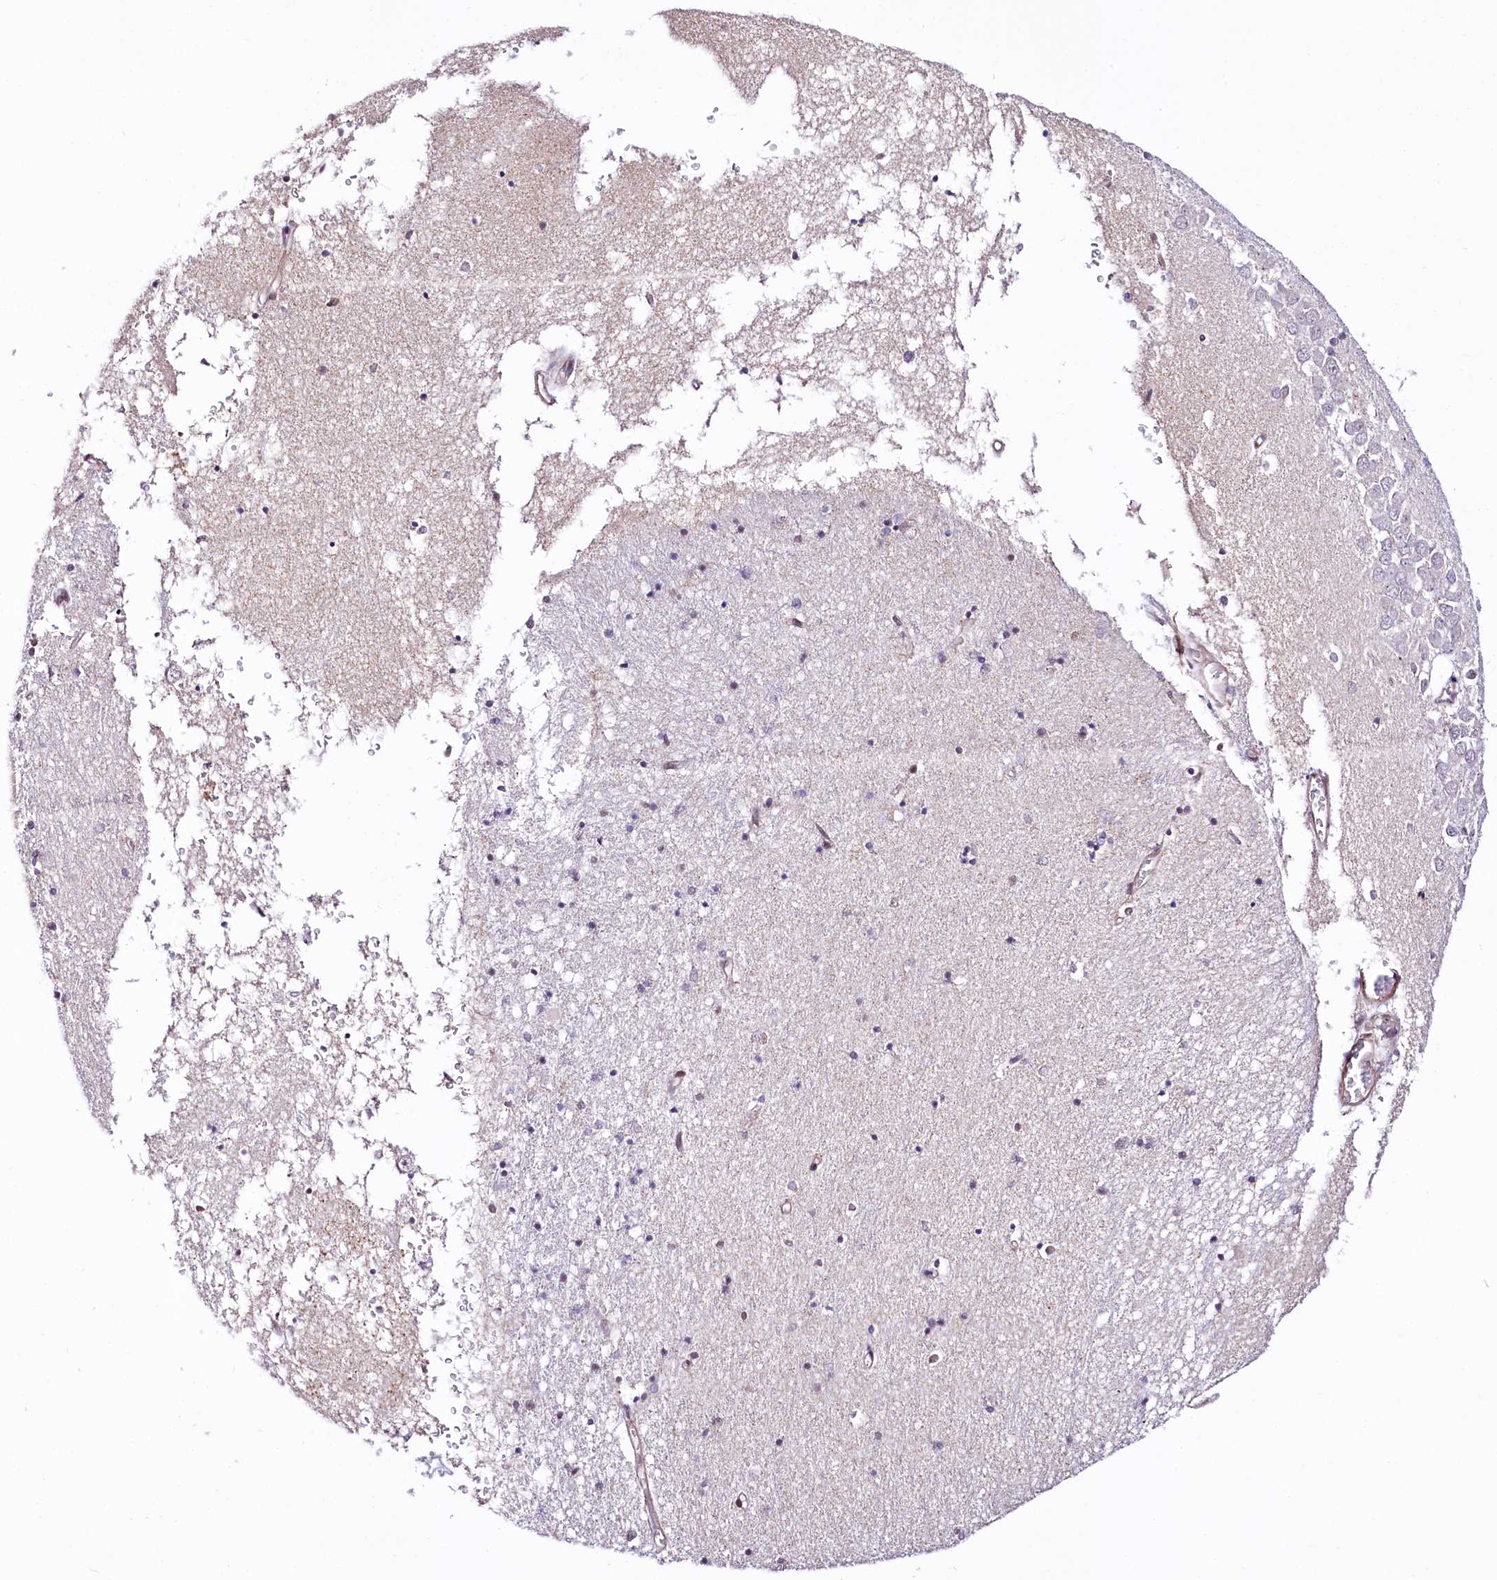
{"staining": {"intensity": "negative", "quantity": "none", "location": "none"}, "tissue": "hippocampus", "cell_type": "Glial cells", "image_type": "normal", "snomed": [{"axis": "morphology", "description": "Normal tissue, NOS"}, {"axis": "topography", "description": "Hippocampus"}], "caption": "Glial cells are negative for protein expression in benign human hippocampus. (DAB (3,3'-diaminobenzidine) immunohistochemistry (IHC) visualized using brightfield microscopy, high magnification).", "gene": "ST7", "patient": {"sex": "male", "age": 70}}